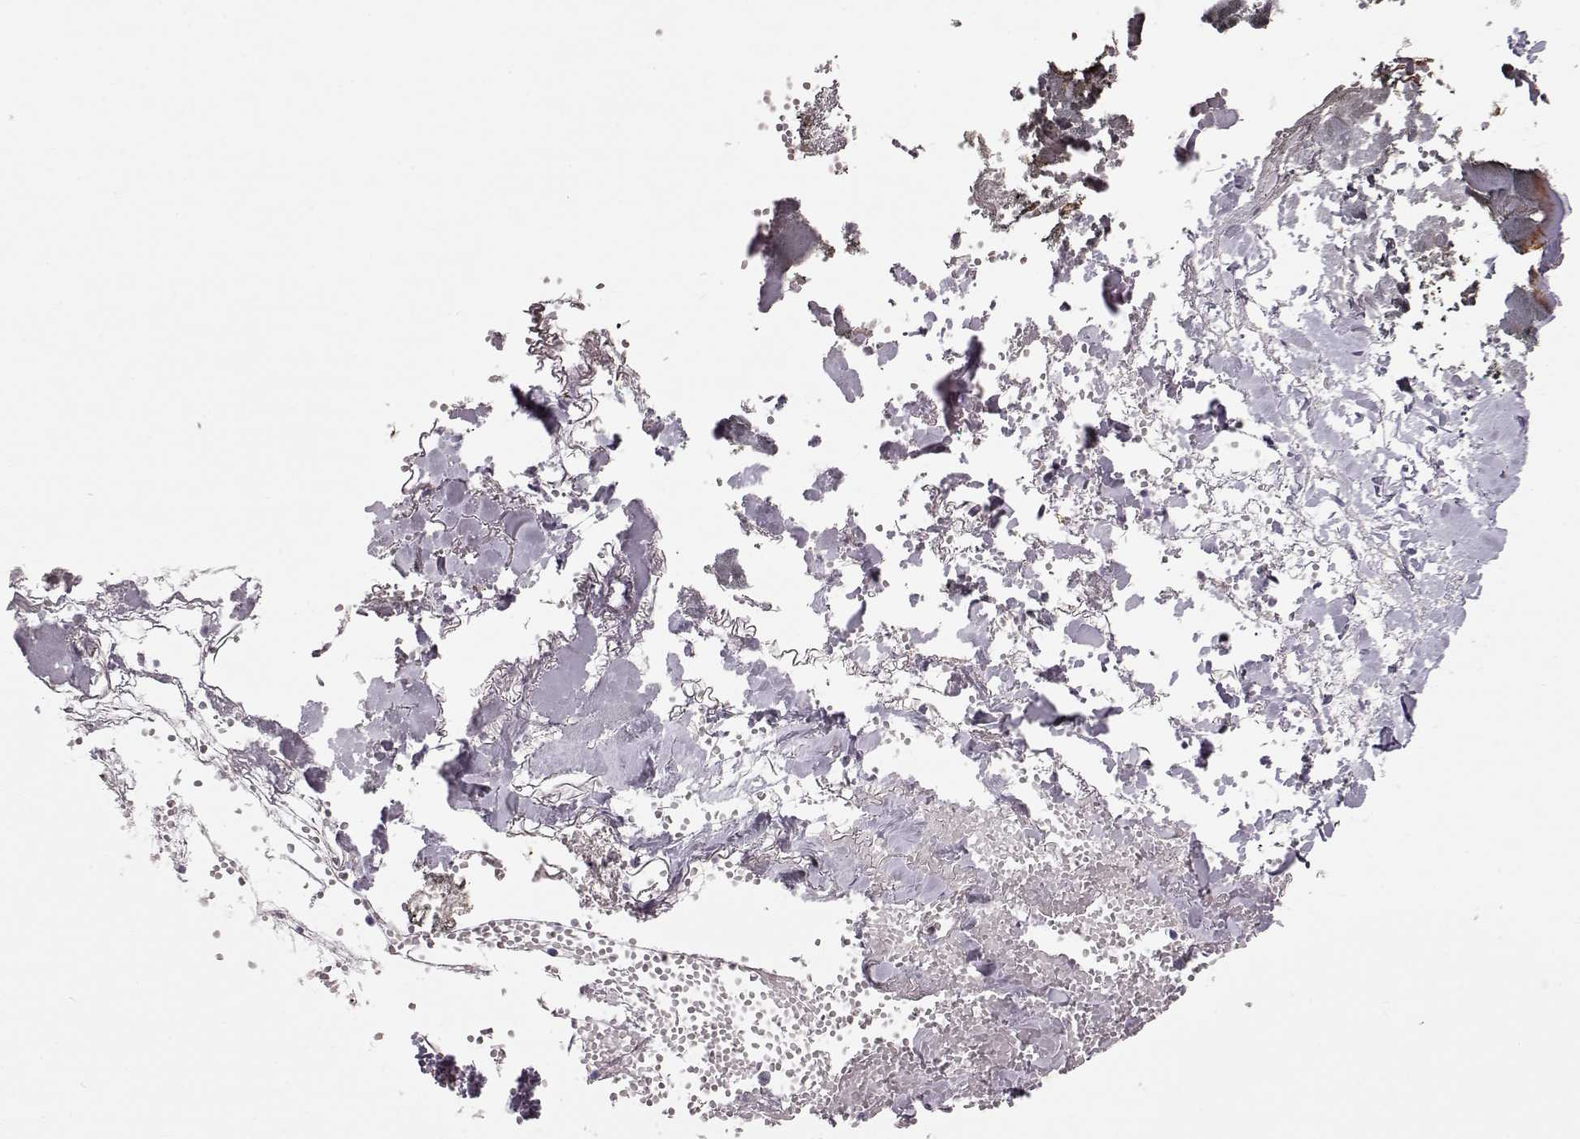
{"staining": {"intensity": "negative", "quantity": "none", "location": "none"}, "tissue": "skin", "cell_type": "Fibroblasts", "image_type": "normal", "snomed": [{"axis": "morphology", "description": "Normal tissue, NOS"}, {"axis": "topography", "description": "Skin"}], "caption": "This is an immunohistochemistry (IHC) image of normal human skin. There is no staining in fibroblasts.", "gene": "GPR26", "patient": {"sex": "female", "age": 34}}